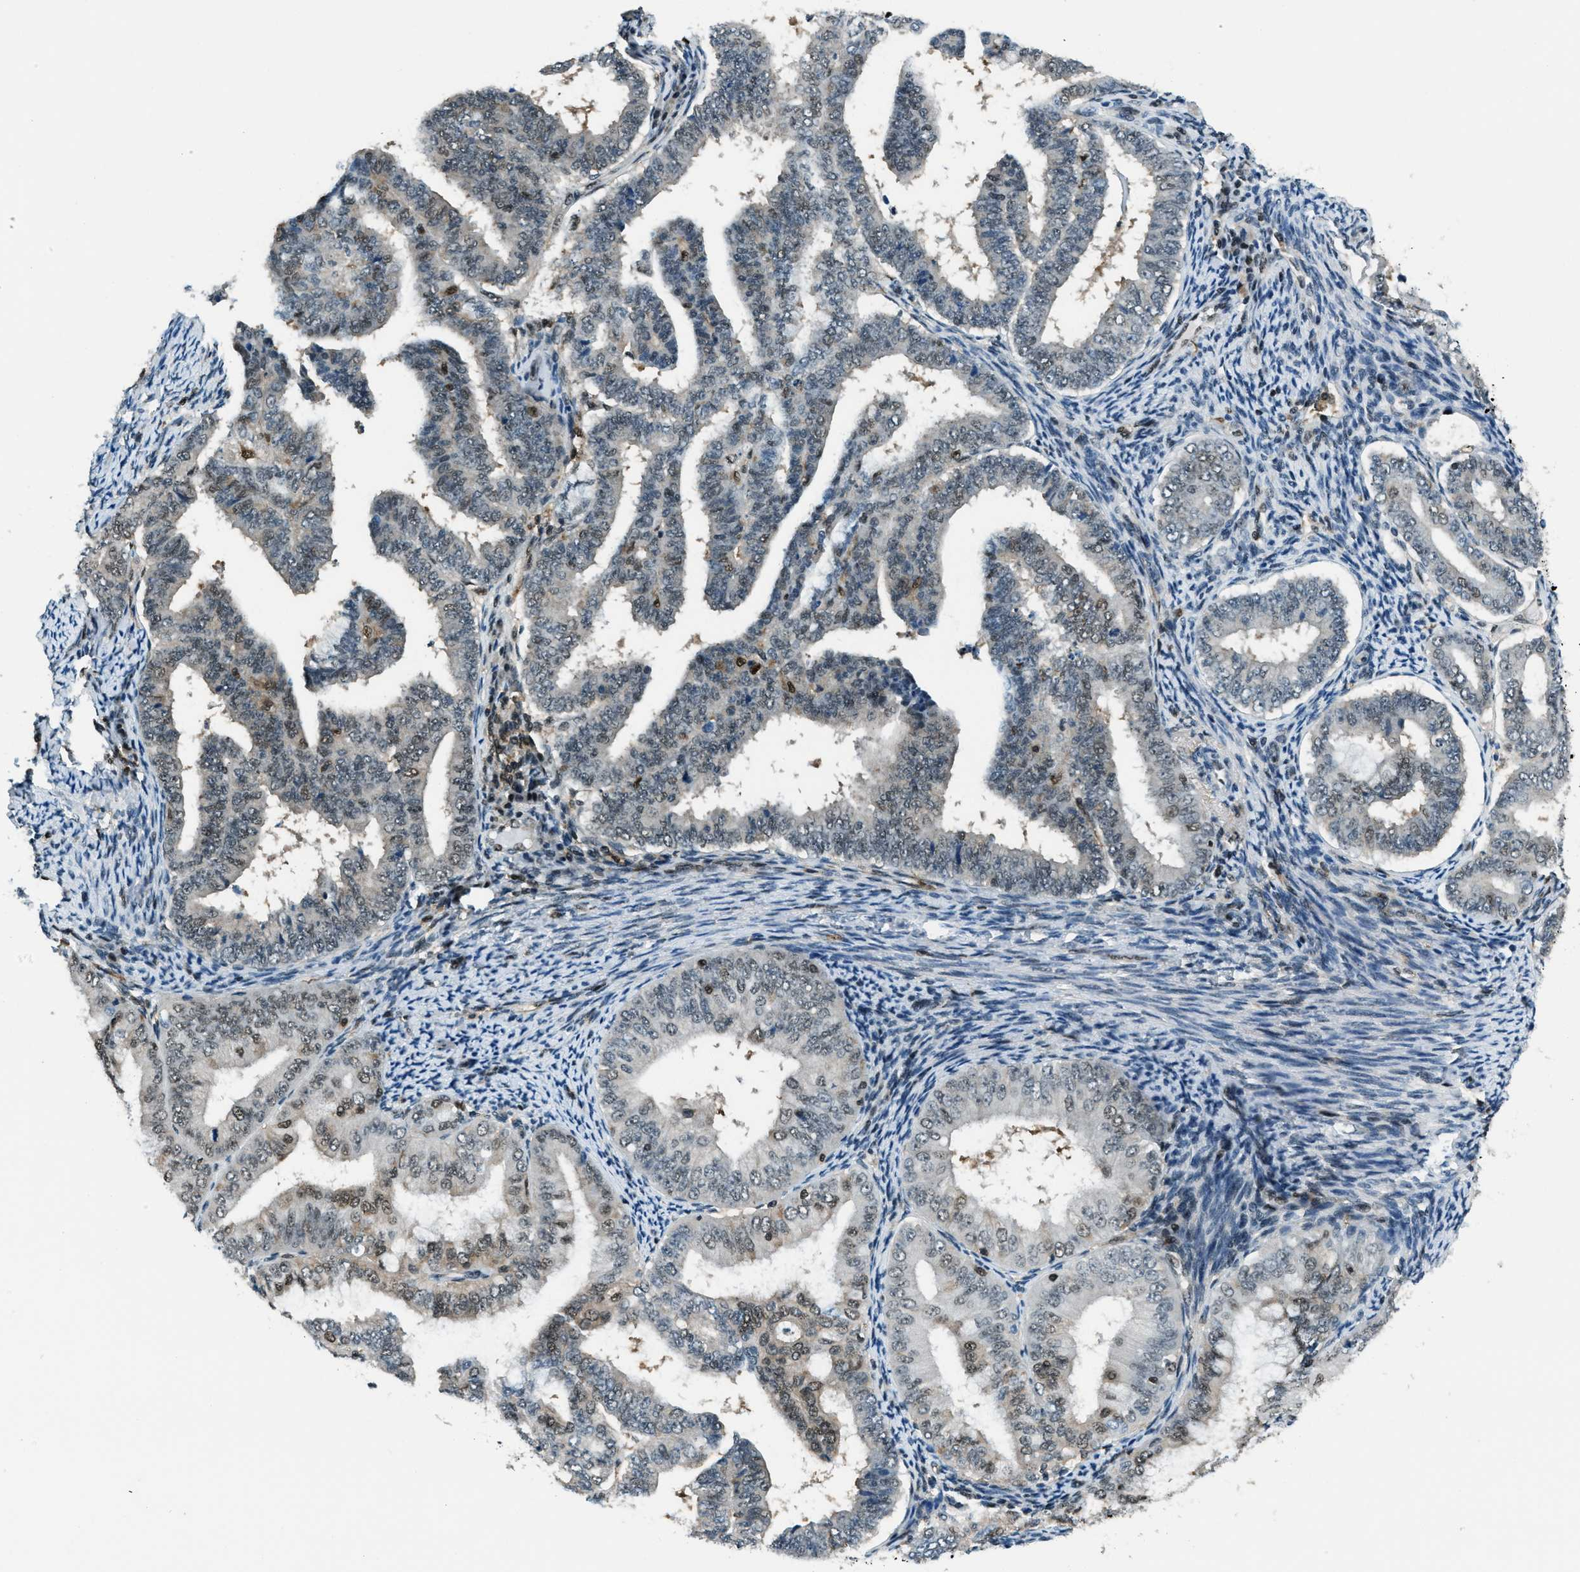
{"staining": {"intensity": "weak", "quantity": "25%-75%", "location": "nuclear"}, "tissue": "endometrial cancer", "cell_type": "Tumor cells", "image_type": "cancer", "snomed": [{"axis": "morphology", "description": "Adenocarcinoma, NOS"}, {"axis": "topography", "description": "Endometrium"}], "caption": "IHC of human endometrial cancer demonstrates low levels of weak nuclear positivity in about 25%-75% of tumor cells.", "gene": "OGFR", "patient": {"sex": "female", "age": 63}}